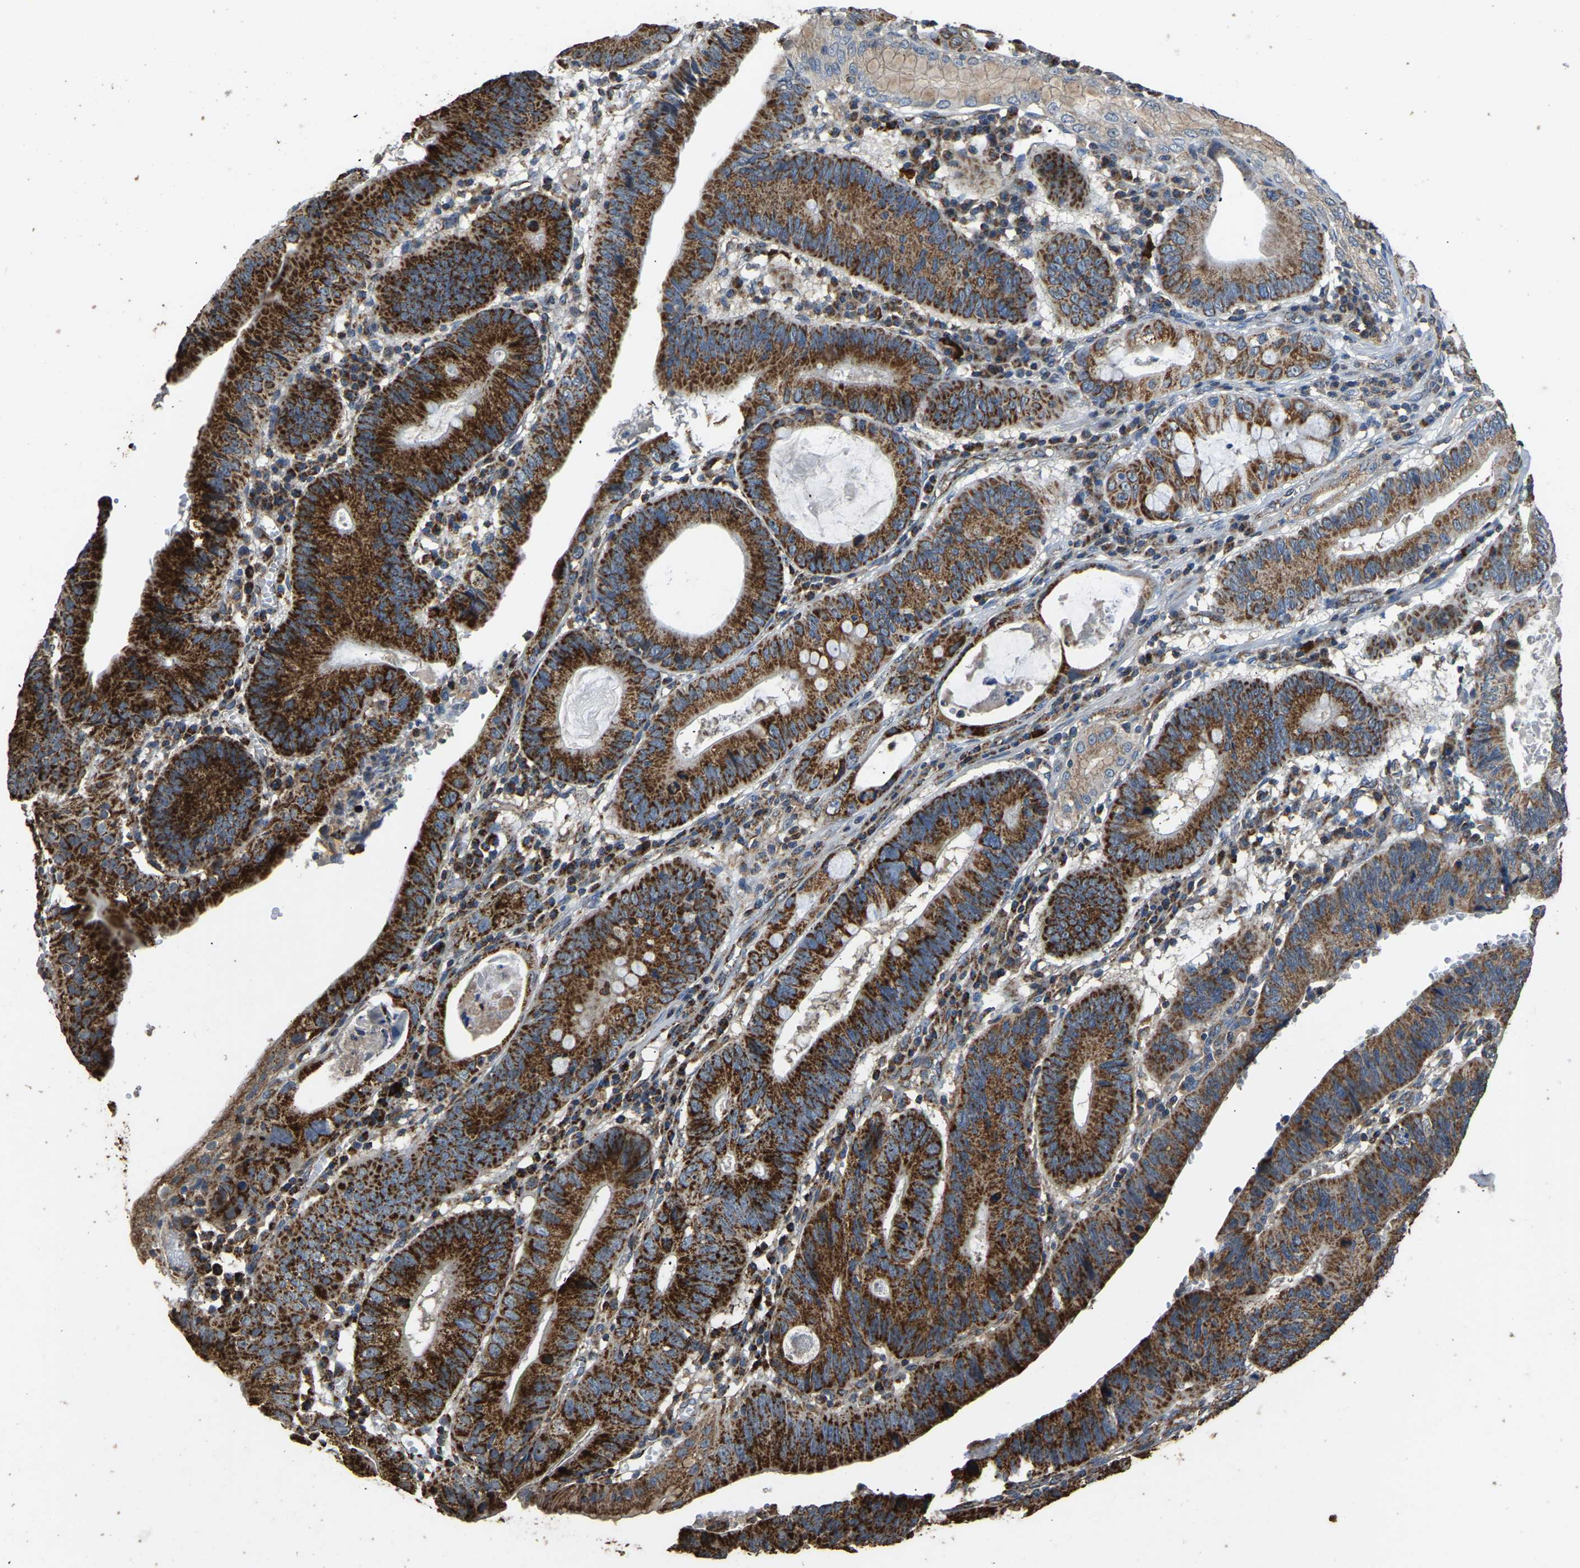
{"staining": {"intensity": "strong", "quantity": "25%-75%", "location": "cytoplasmic/membranous"}, "tissue": "stomach cancer", "cell_type": "Tumor cells", "image_type": "cancer", "snomed": [{"axis": "morphology", "description": "Adenocarcinoma, NOS"}, {"axis": "topography", "description": "Stomach"}], "caption": "About 25%-75% of tumor cells in adenocarcinoma (stomach) display strong cytoplasmic/membranous protein expression as visualized by brown immunohistochemical staining.", "gene": "TUFM", "patient": {"sex": "male", "age": 59}}